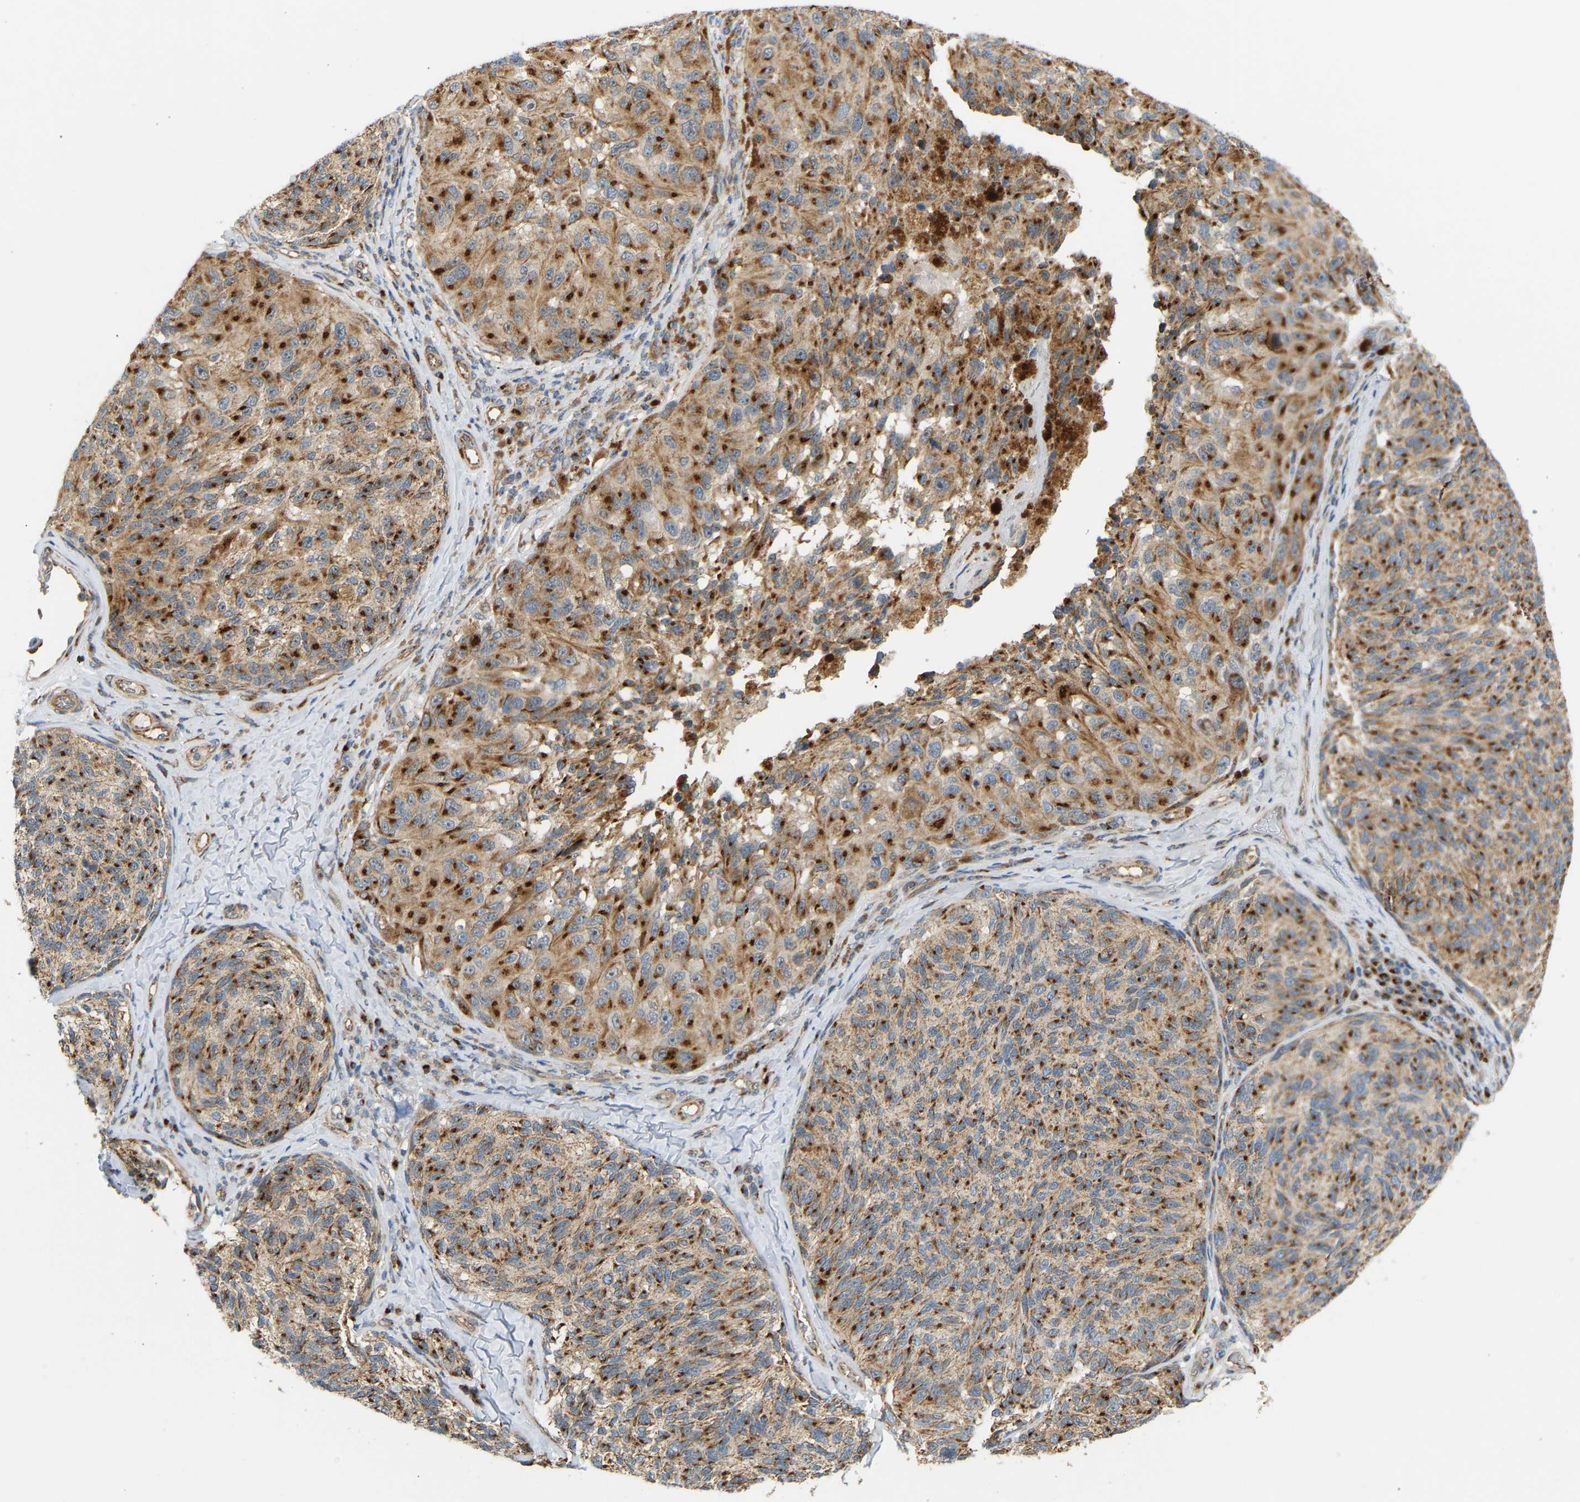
{"staining": {"intensity": "strong", "quantity": ">75%", "location": "cytoplasmic/membranous"}, "tissue": "melanoma", "cell_type": "Tumor cells", "image_type": "cancer", "snomed": [{"axis": "morphology", "description": "Malignant melanoma, NOS"}, {"axis": "topography", "description": "Skin"}], "caption": "Brown immunohistochemical staining in malignant melanoma exhibits strong cytoplasmic/membranous staining in about >75% of tumor cells.", "gene": "YIPF2", "patient": {"sex": "female", "age": 73}}